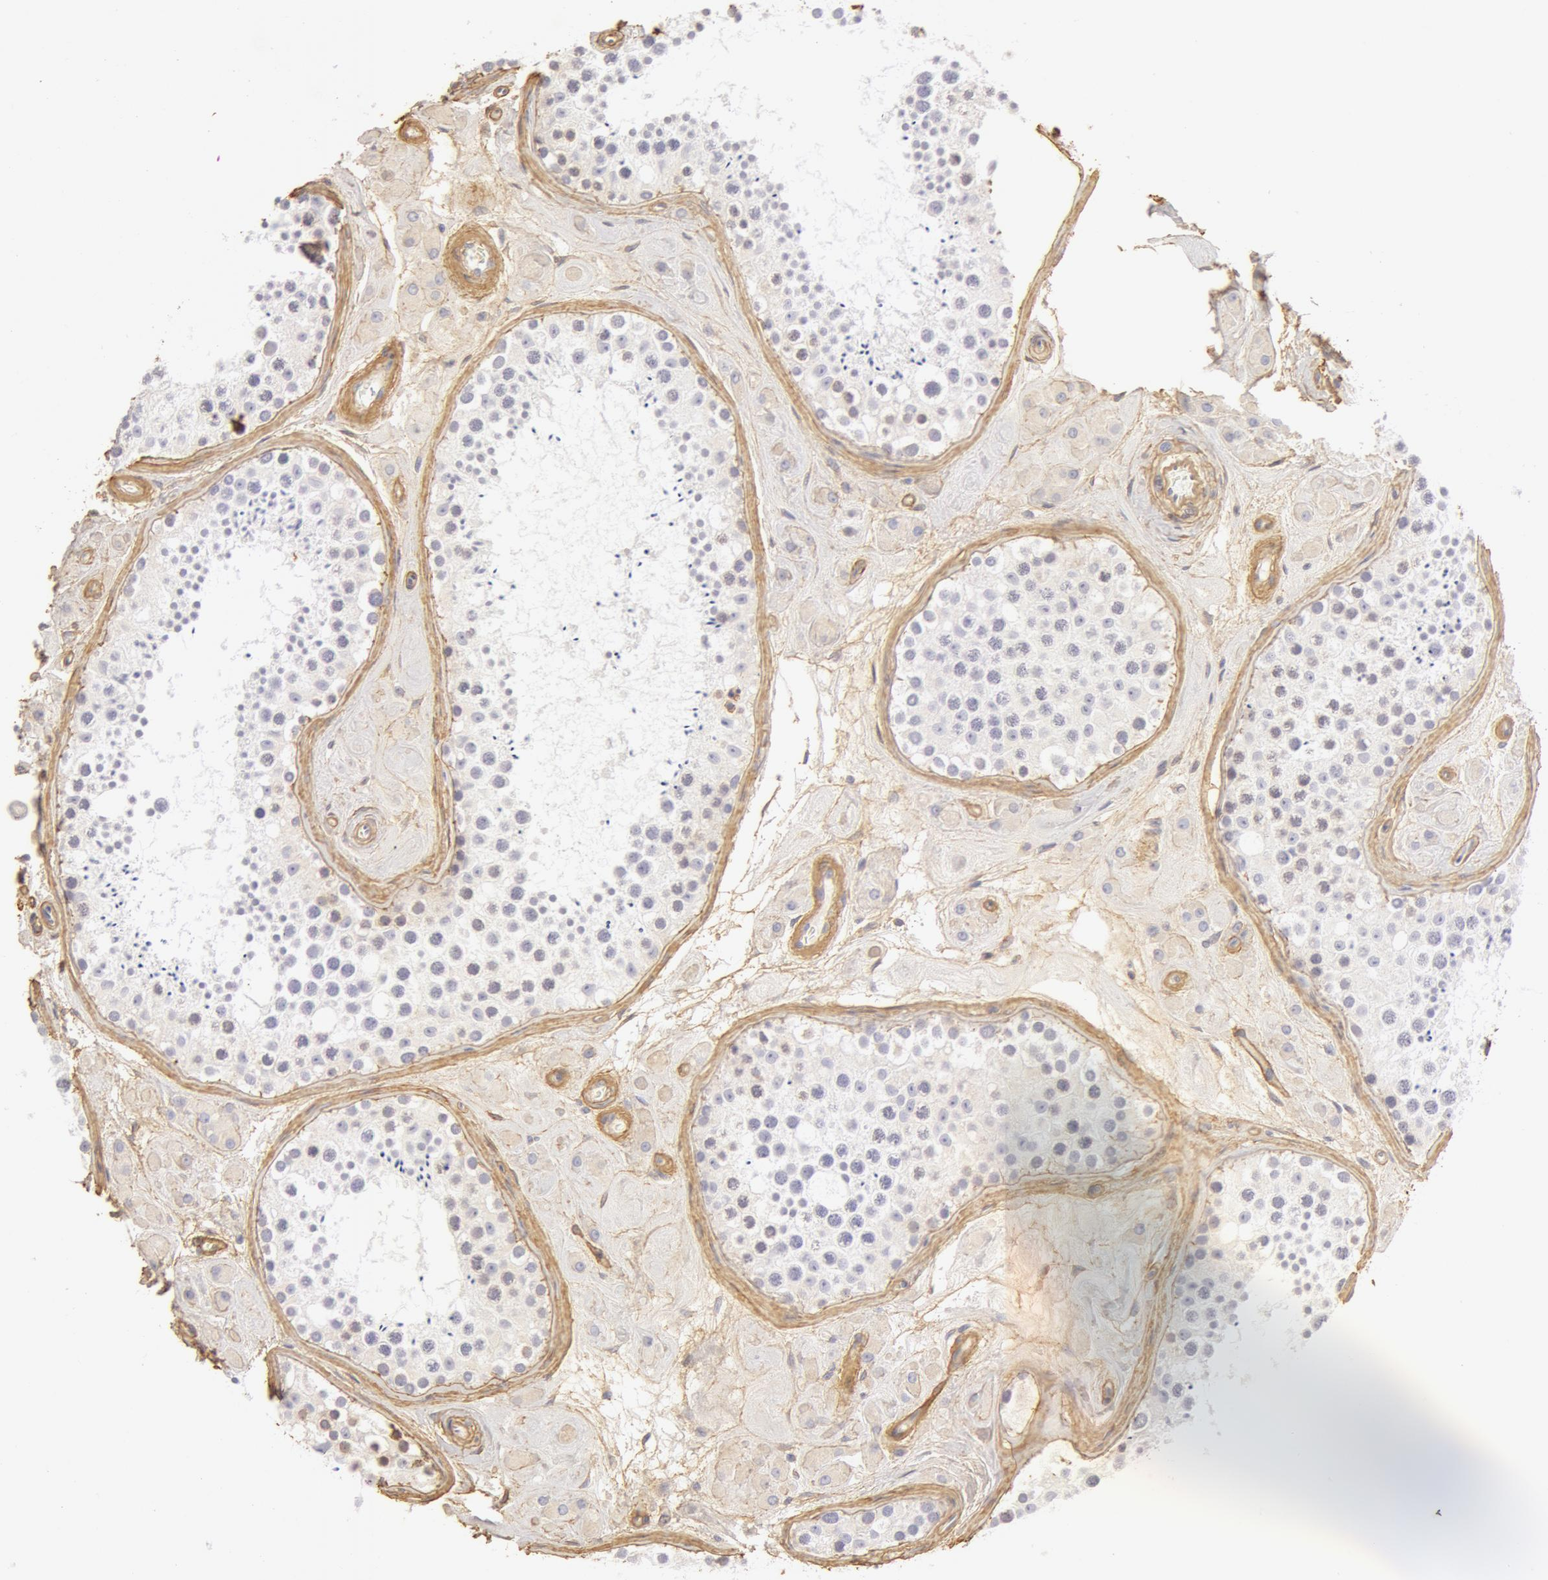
{"staining": {"intensity": "negative", "quantity": "none", "location": "none"}, "tissue": "testis", "cell_type": "Cells in seminiferous ducts", "image_type": "normal", "snomed": [{"axis": "morphology", "description": "Normal tissue, NOS"}, {"axis": "topography", "description": "Testis"}], "caption": "A micrograph of testis stained for a protein reveals no brown staining in cells in seminiferous ducts.", "gene": "COL4A1", "patient": {"sex": "male", "age": 38}}